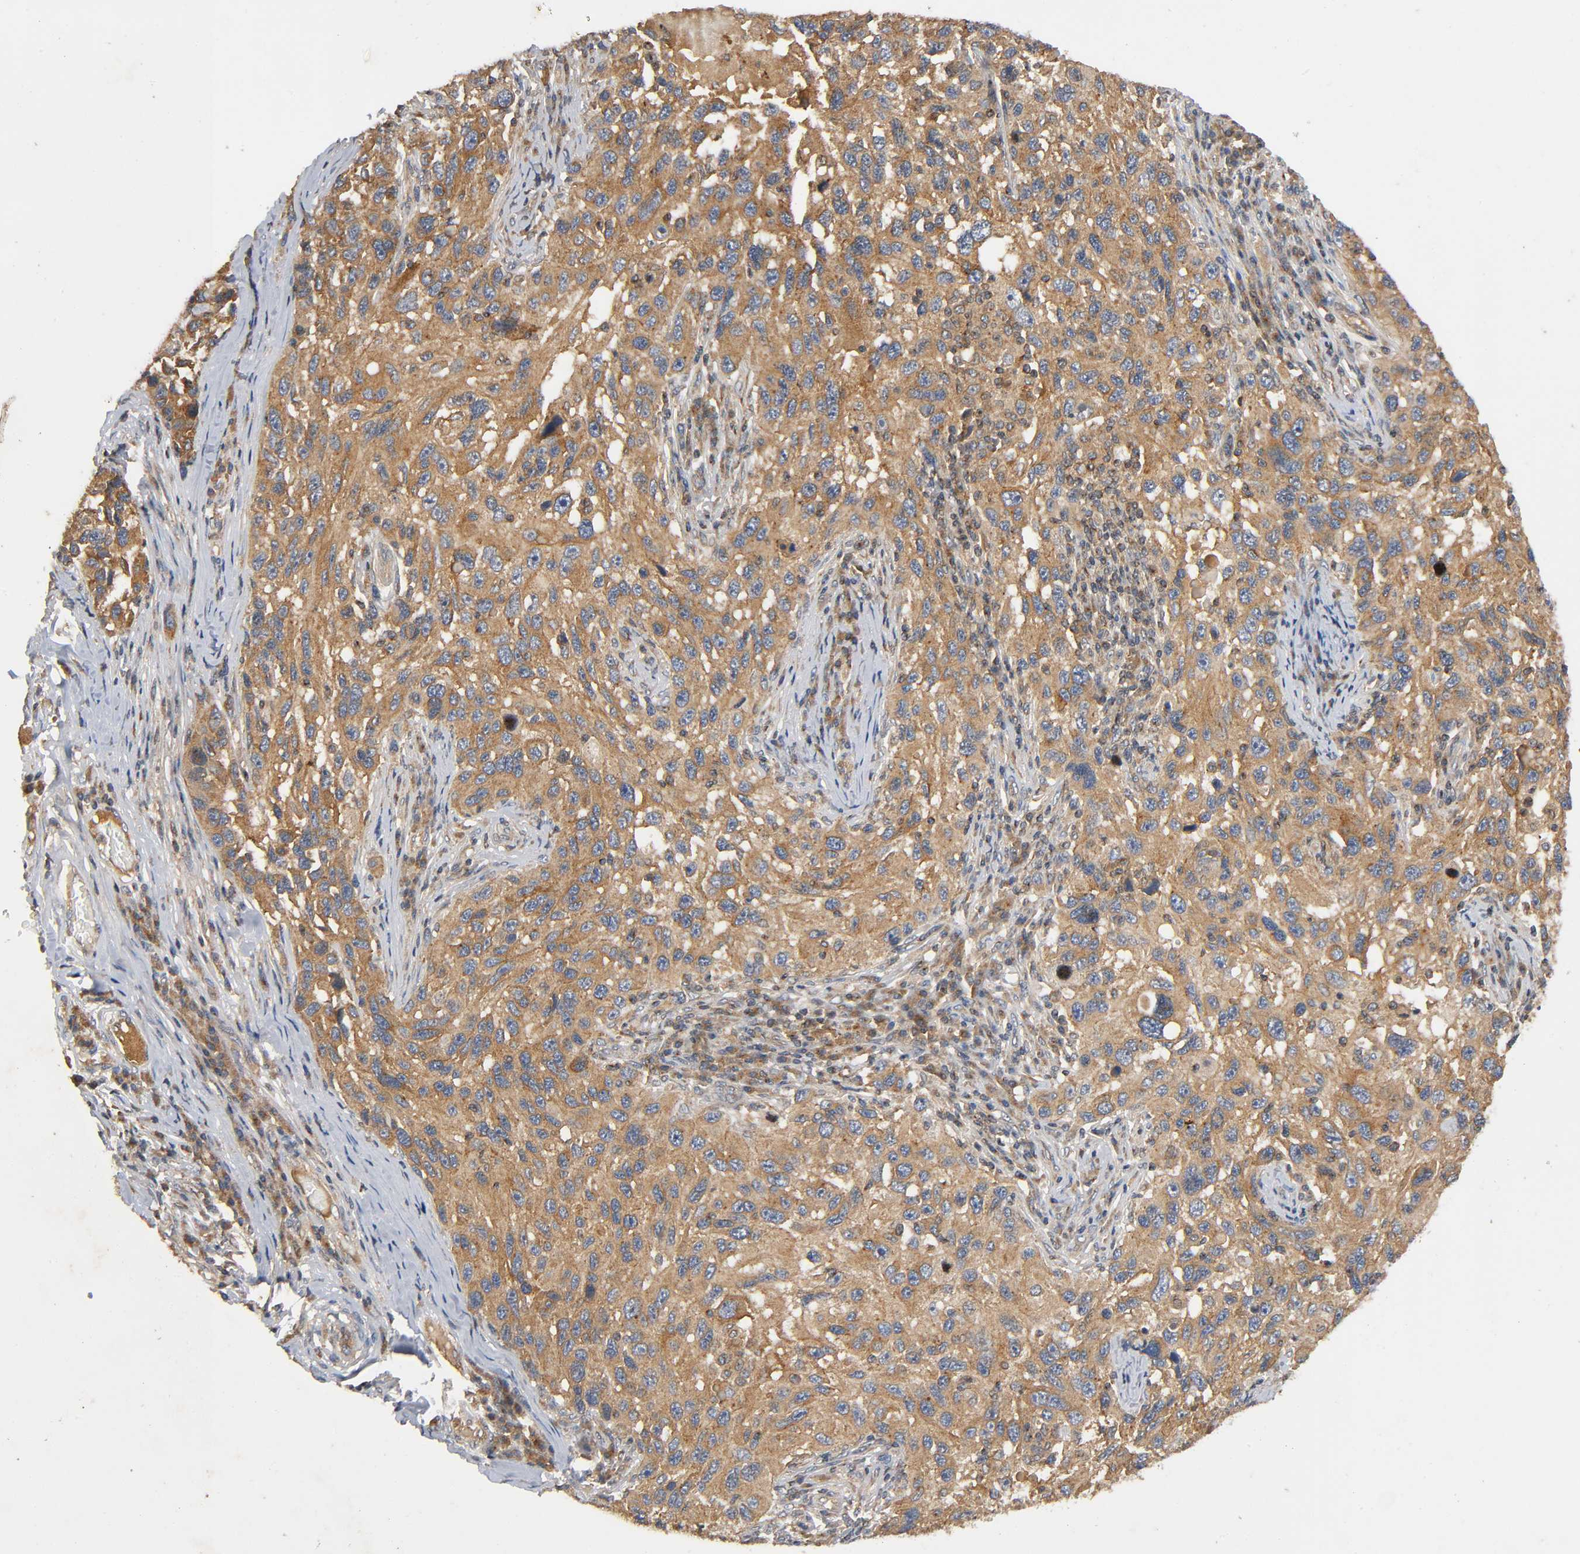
{"staining": {"intensity": "moderate", "quantity": ">75%", "location": "cytoplasmic/membranous"}, "tissue": "melanoma", "cell_type": "Tumor cells", "image_type": "cancer", "snomed": [{"axis": "morphology", "description": "Malignant melanoma, NOS"}, {"axis": "topography", "description": "Skin"}], "caption": "An IHC histopathology image of tumor tissue is shown. Protein staining in brown labels moderate cytoplasmic/membranous positivity in melanoma within tumor cells. Ihc stains the protein of interest in brown and the nuclei are stained blue.", "gene": "IKBKB", "patient": {"sex": "male", "age": 53}}